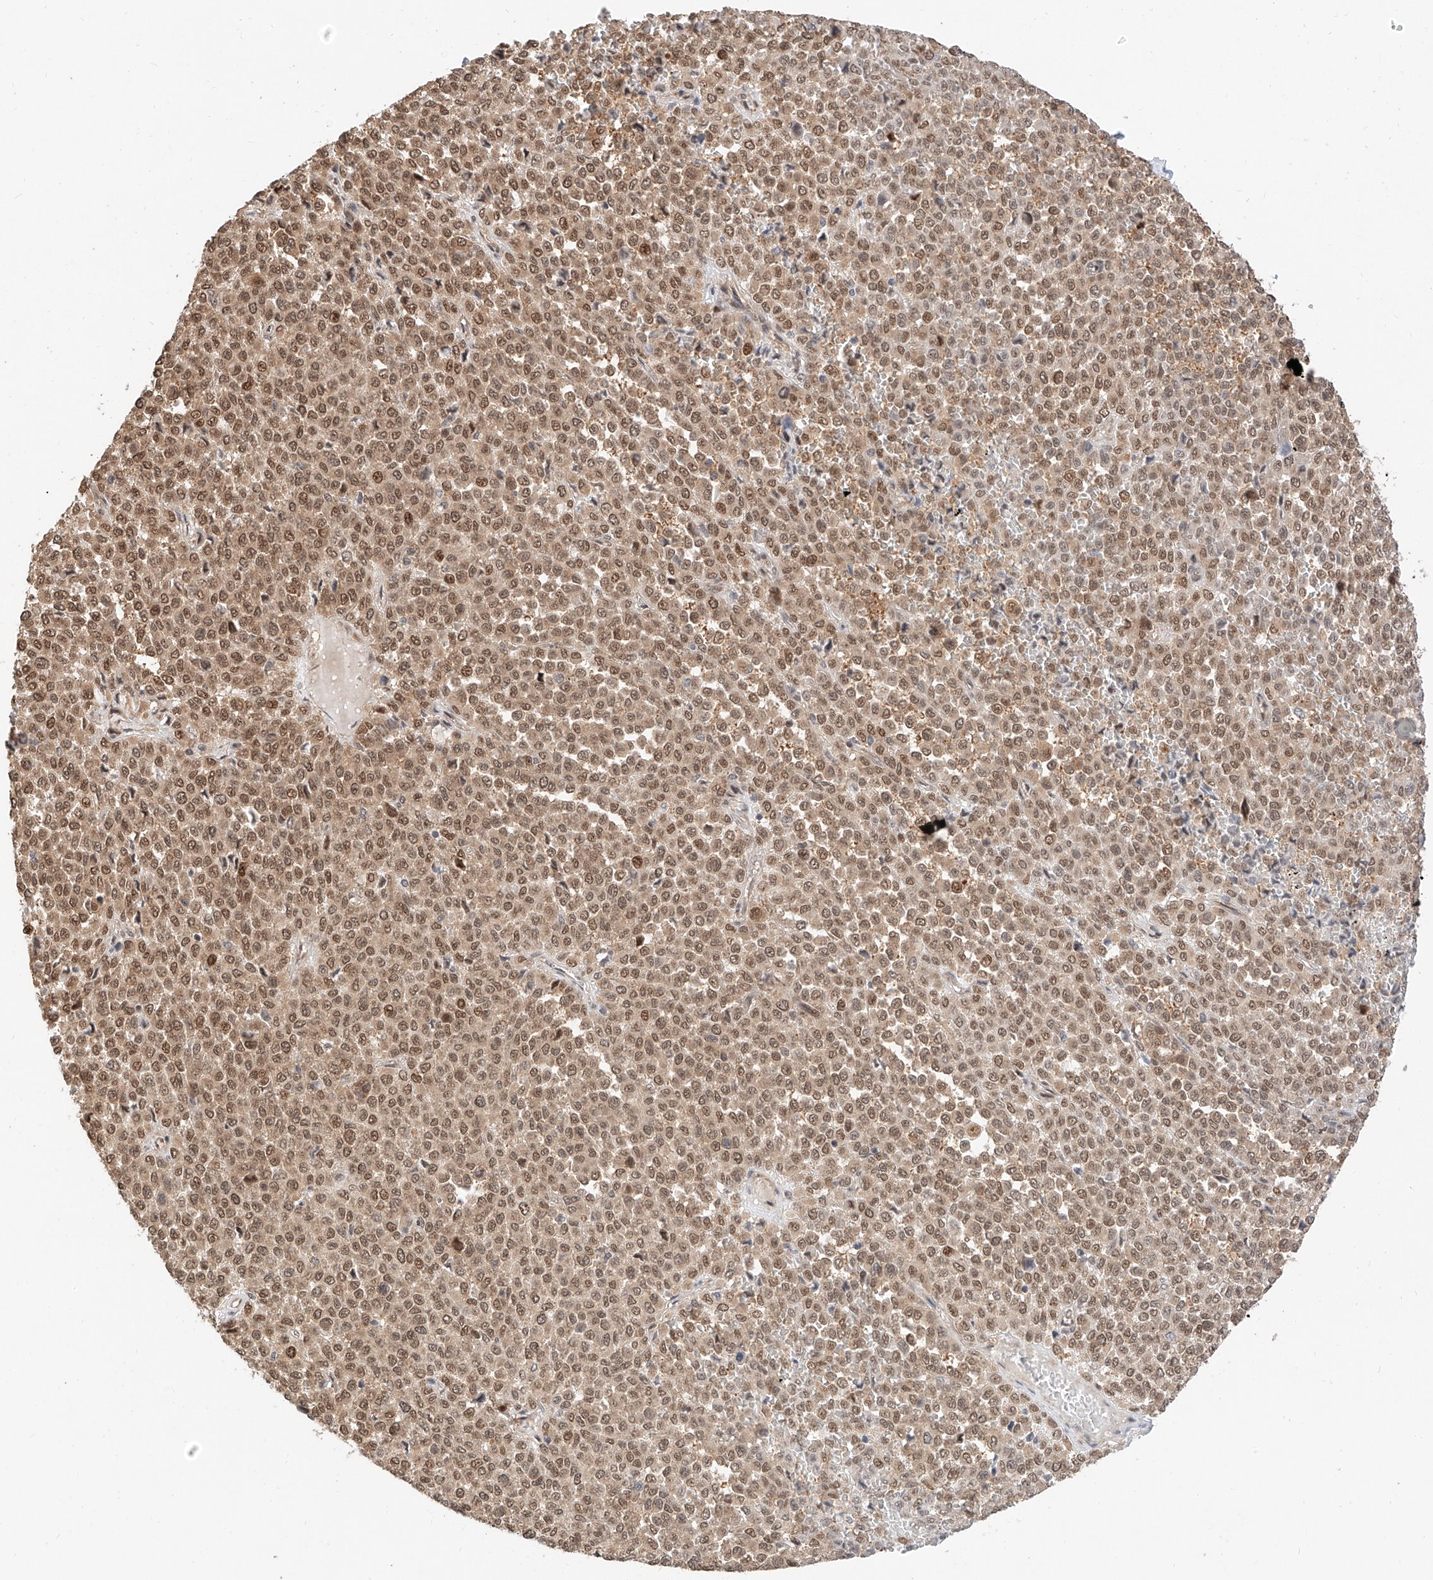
{"staining": {"intensity": "moderate", "quantity": ">75%", "location": "cytoplasmic/membranous,nuclear"}, "tissue": "melanoma", "cell_type": "Tumor cells", "image_type": "cancer", "snomed": [{"axis": "morphology", "description": "Malignant melanoma, Metastatic site"}, {"axis": "topography", "description": "Pancreas"}], "caption": "Malignant melanoma (metastatic site) stained for a protein (brown) shows moderate cytoplasmic/membranous and nuclear positive positivity in approximately >75% of tumor cells.", "gene": "EIF4H", "patient": {"sex": "female", "age": 30}}